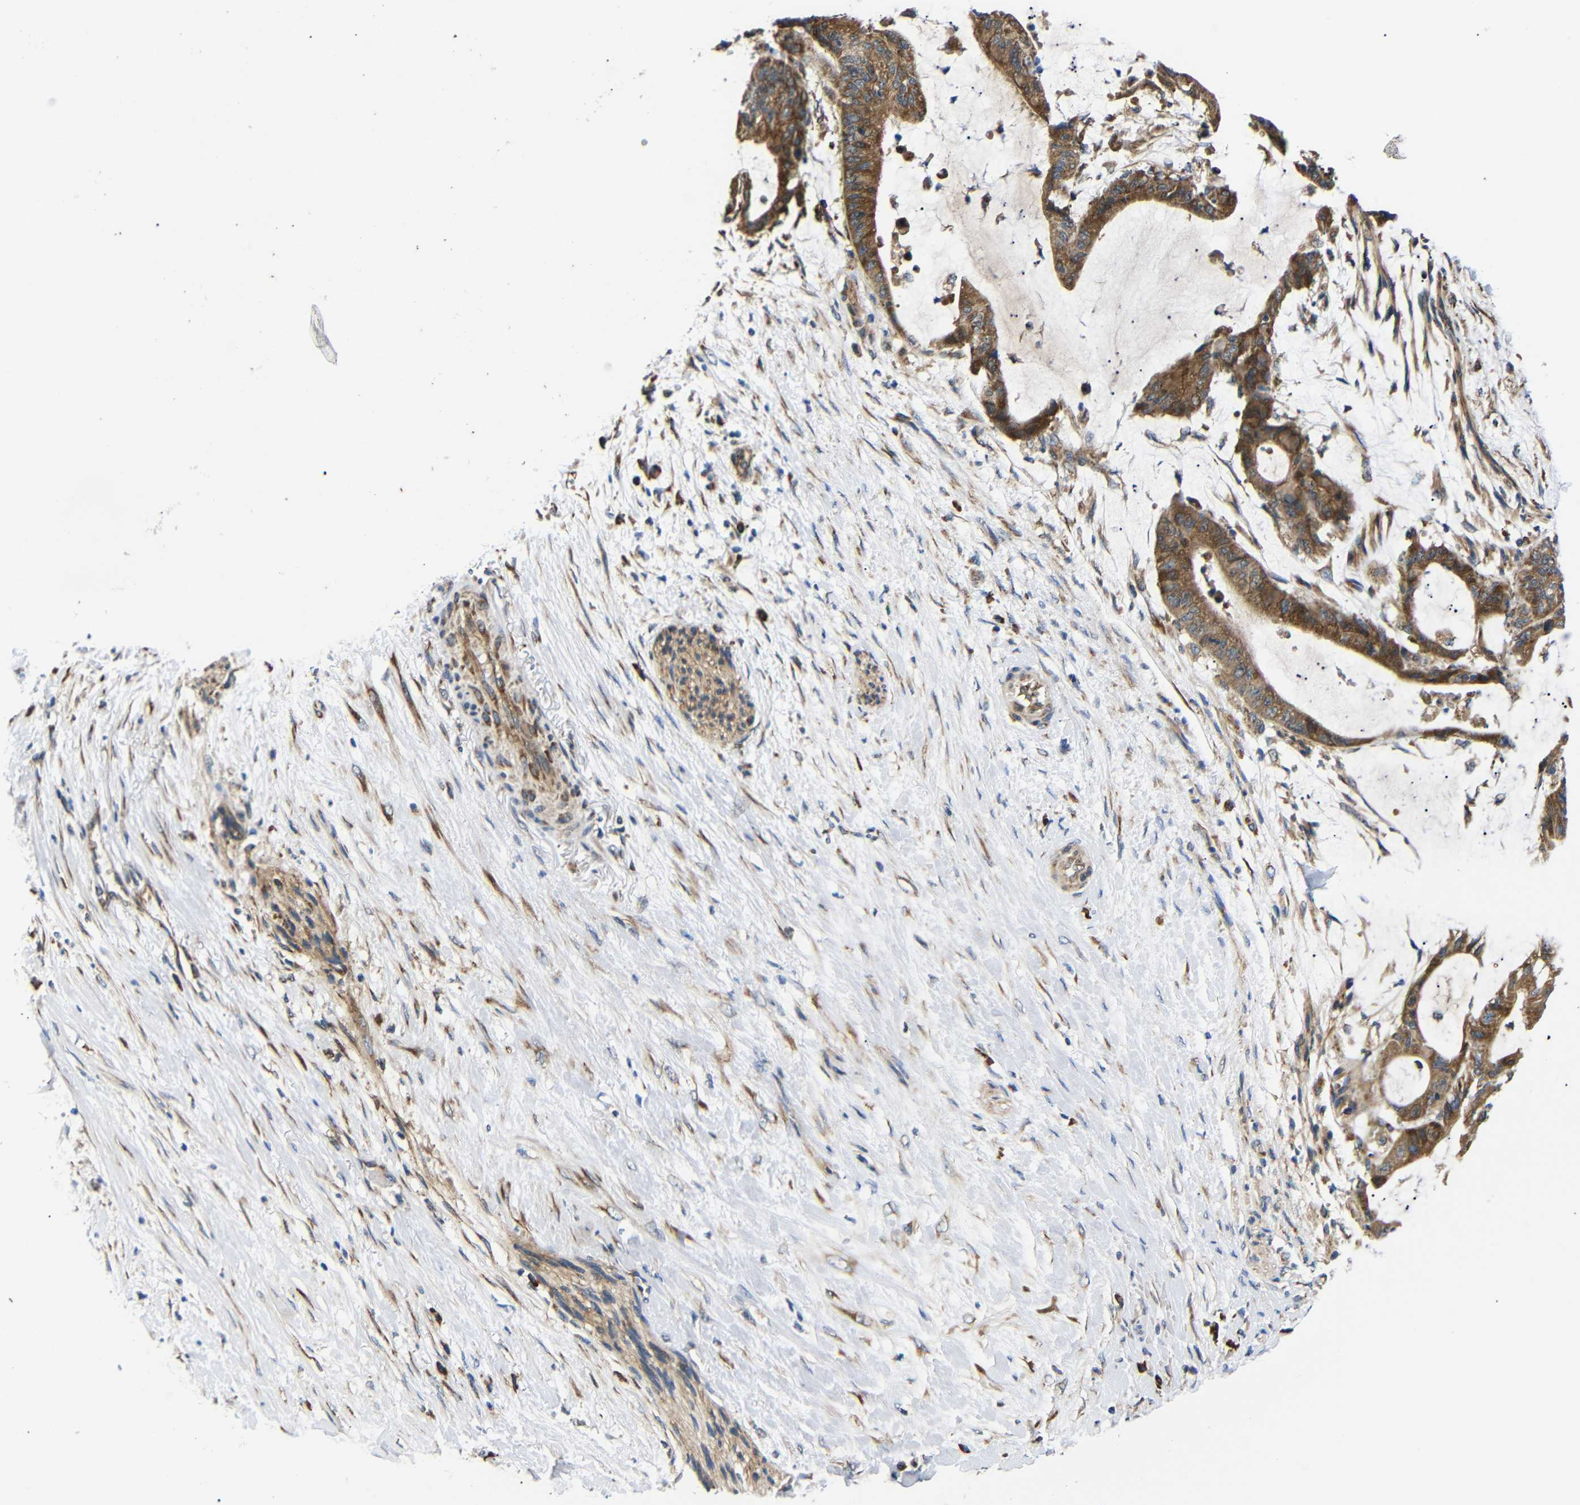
{"staining": {"intensity": "moderate", "quantity": ">75%", "location": "cytoplasmic/membranous"}, "tissue": "liver cancer", "cell_type": "Tumor cells", "image_type": "cancer", "snomed": [{"axis": "morphology", "description": "Cholangiocarcinoma"}, {"axis": "topography", "description": "Liver"}], "caption": "This image demonstrates immunohistochemistry (IHC) staining of liver cancer (cholangiocarcinoma), with medium moderate cytoplasmic/membranous expression in approximately >75% of tumor cells.", "gene": "KANK4", "patient": {"sex": "female", "age": 73}}